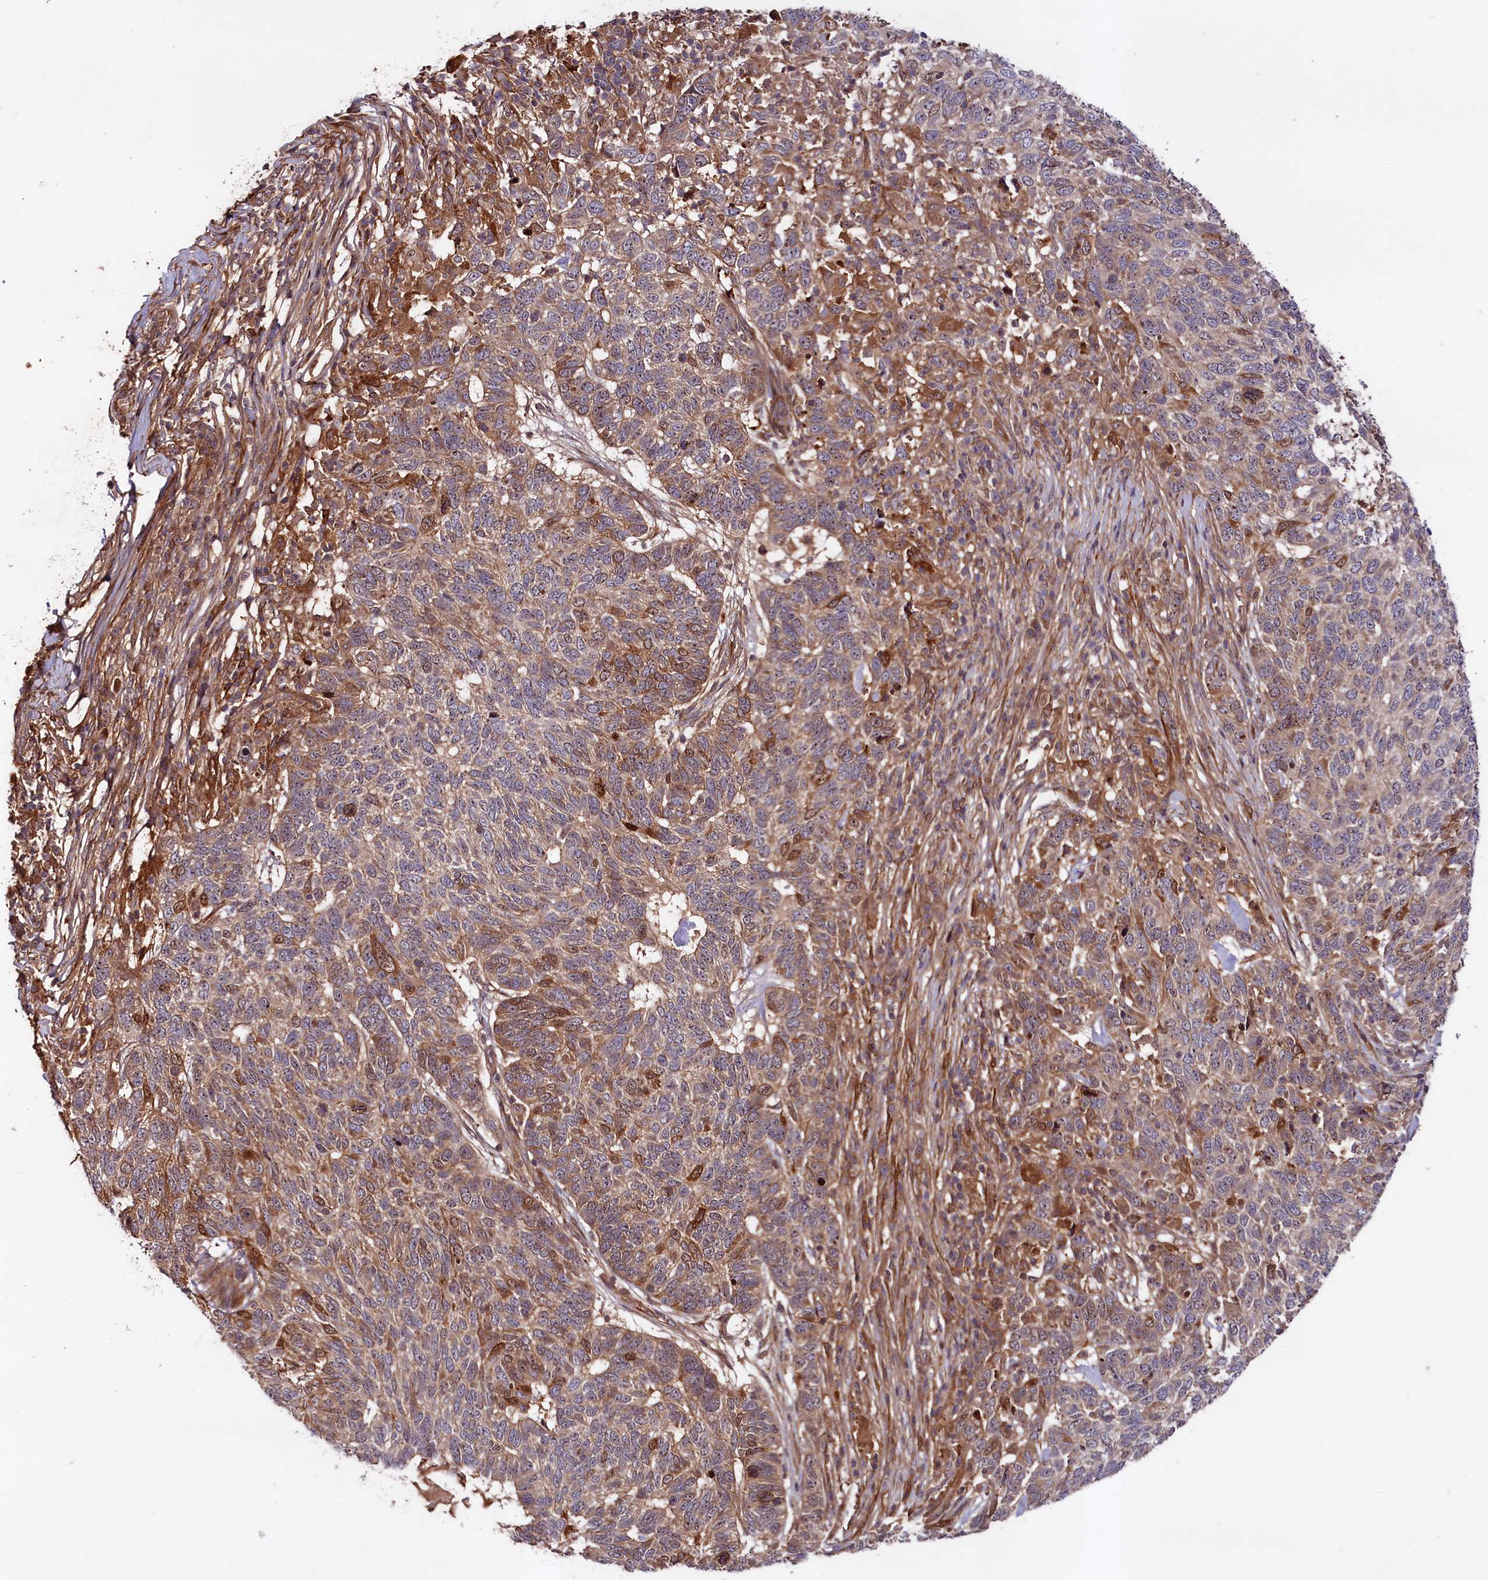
{"staining": {"intensity": "moderate", "quantity": "25%-75%", "location": "cytoplasmic/membranous,nuclear"}, "tissue": "skin cancer", "cell_type": "Tumor cells", "image_type": "cancer", "snomed": [{"axis": "morphology", "description": "Basal cell carcinoma"}, {"axis": "topography", "description": "Skin"}], "caption": "A brown stain highlights moderate cytoplasmic/membranous and nuclear staining of a protein in human skin cancer (basal cell carcinoma) tumor cells.", "gene": "NEDD1", "patient": {"sex": "female", "age": 65}}